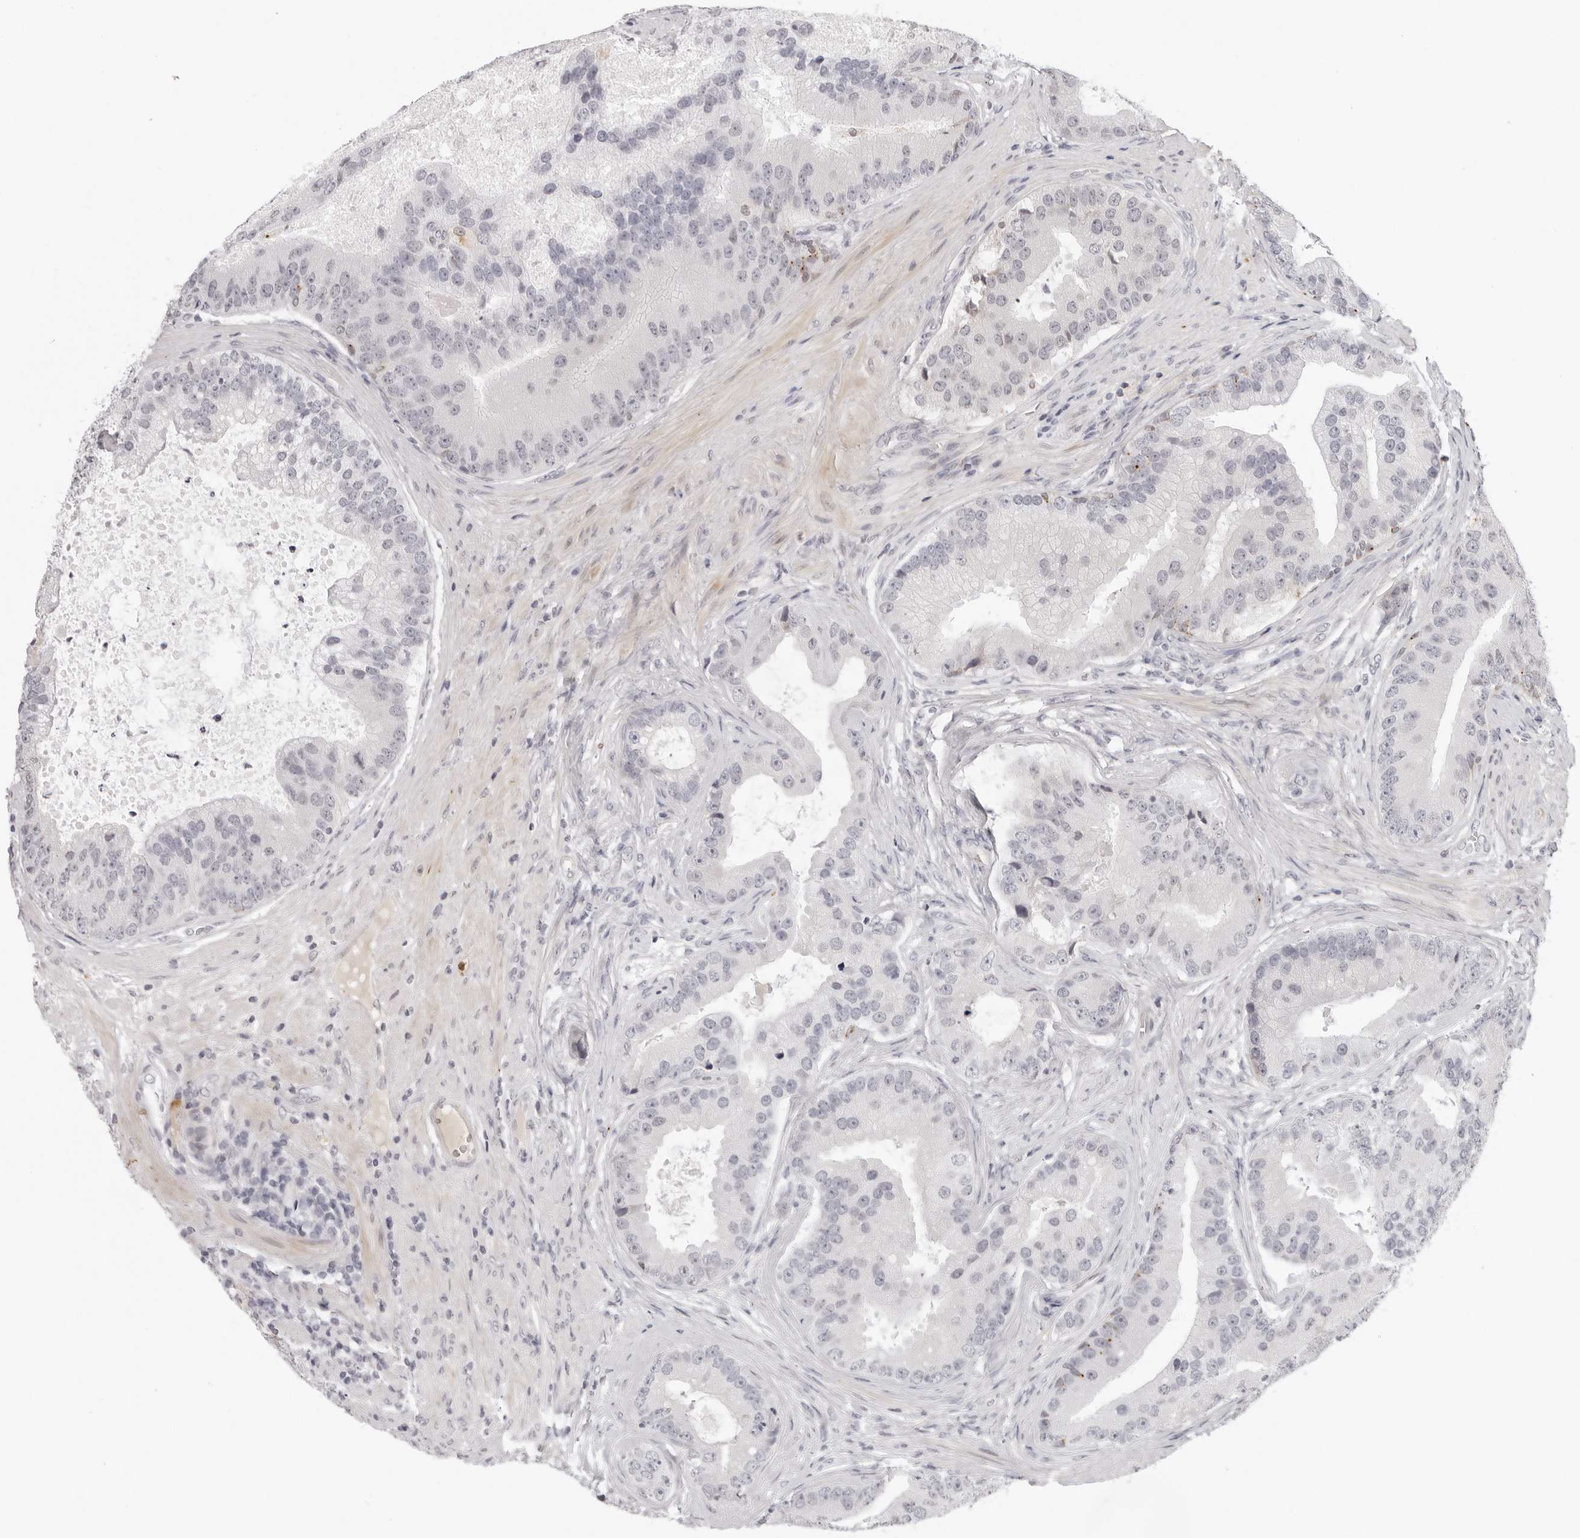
{"staining": {"intensity": "negative", "quantity": "none", "location": "none"}, "tissue": "prostate cancer", "cell_type": "Tumor cells", "image_type": "cancer", "snomed": [{"axis": "morphology", "description": "Adenocarcinoma, High grade"}, {"axis": "topography", "description": "Prostate"}], "caption": "There is no significant positivity in tumor cells of adenocarcinoma (high-grade) (prostate). (DAB immunohistochemistry (IHC) with hematoxylin counter stain).", "gene": "STRADB", "patient": {"sex": "male", "age": 70}}